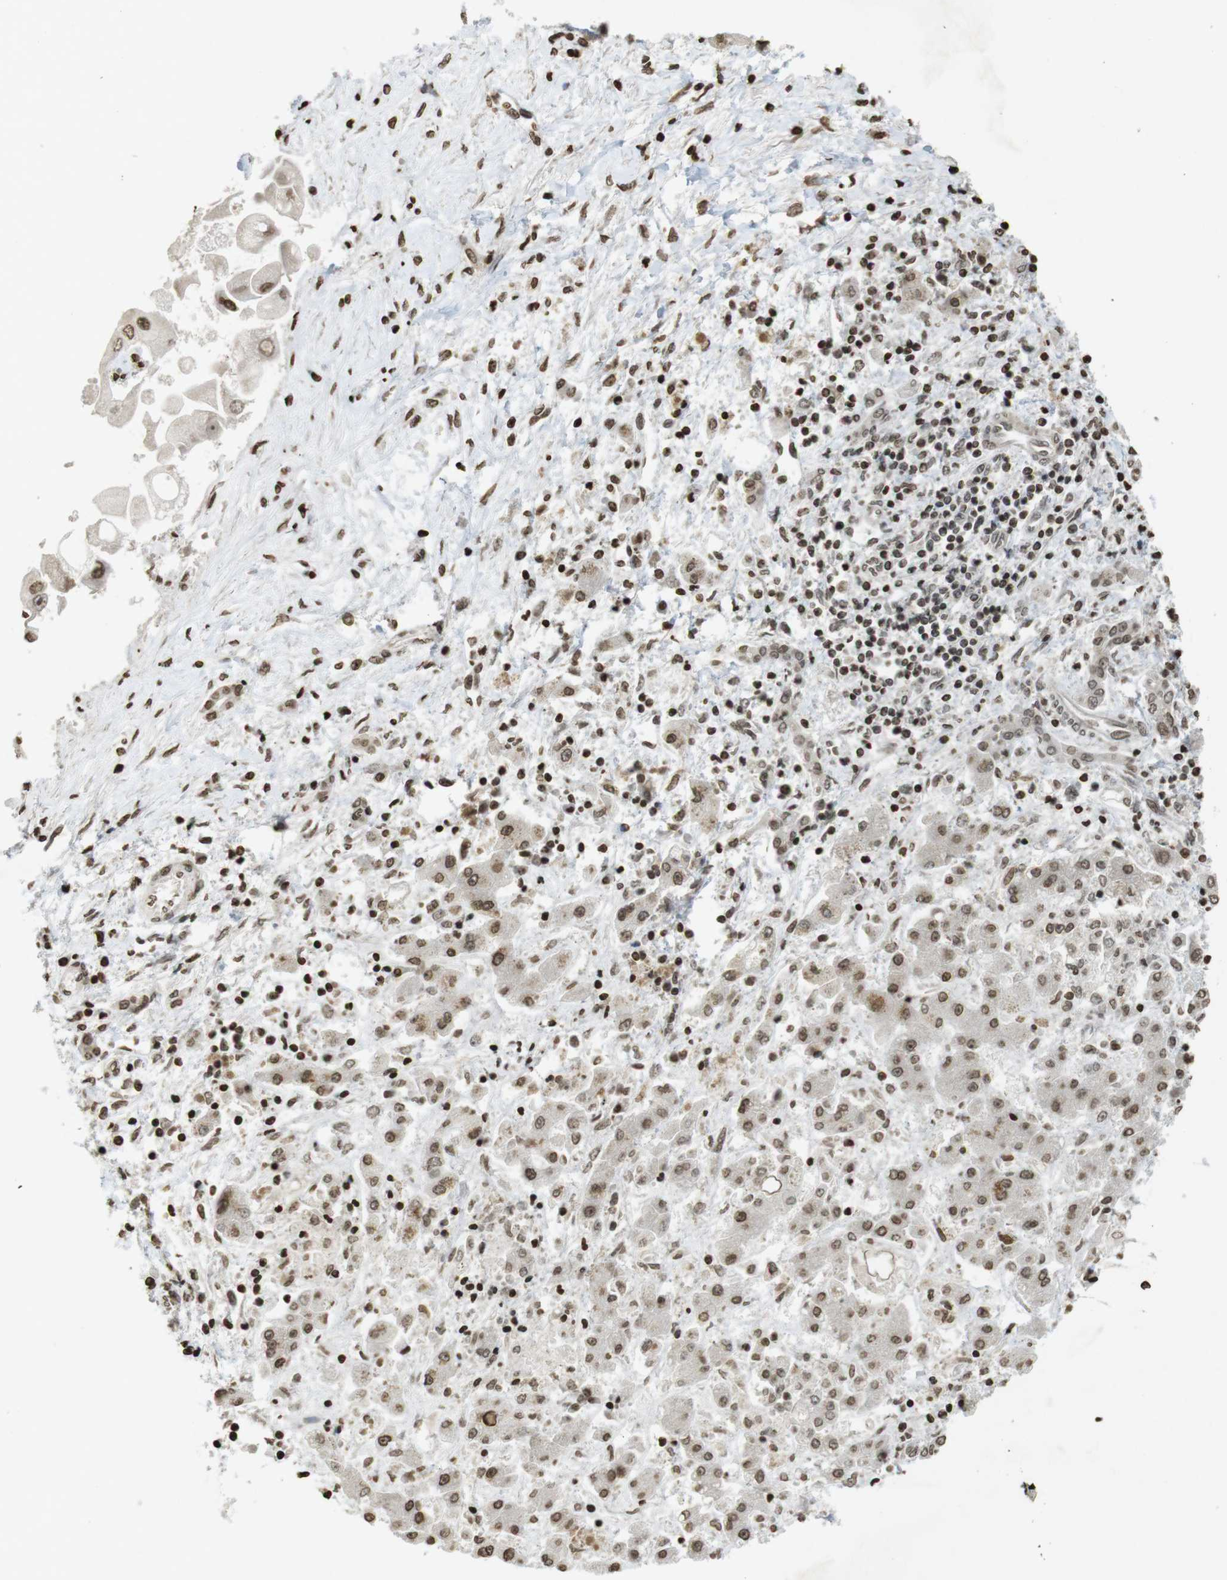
{"staining": {"intensity": "moderate", "quantity": ">75%", "location": "cytoplasmic/membranous,nuclear"}, "tissue": "liver cancer", "cell_type": "Tumor cells", "image_type": "cancer", "snomed": [{"axis": "morphology", "description": "Cholangiocarcinoma"}, {"axis": "topography", "description": "Liver"}], "caption": "An immunohistochemistry photomicrograph of neoplastic tissue is shown. Protein staining in brown highlights moderate cytoplasmic/membranous and nuclear positivity in cholangiocarcinoma (liver) within tumor cells.", "gene": "FOXA3", "patient": {"sex": "male", "age": 50}}